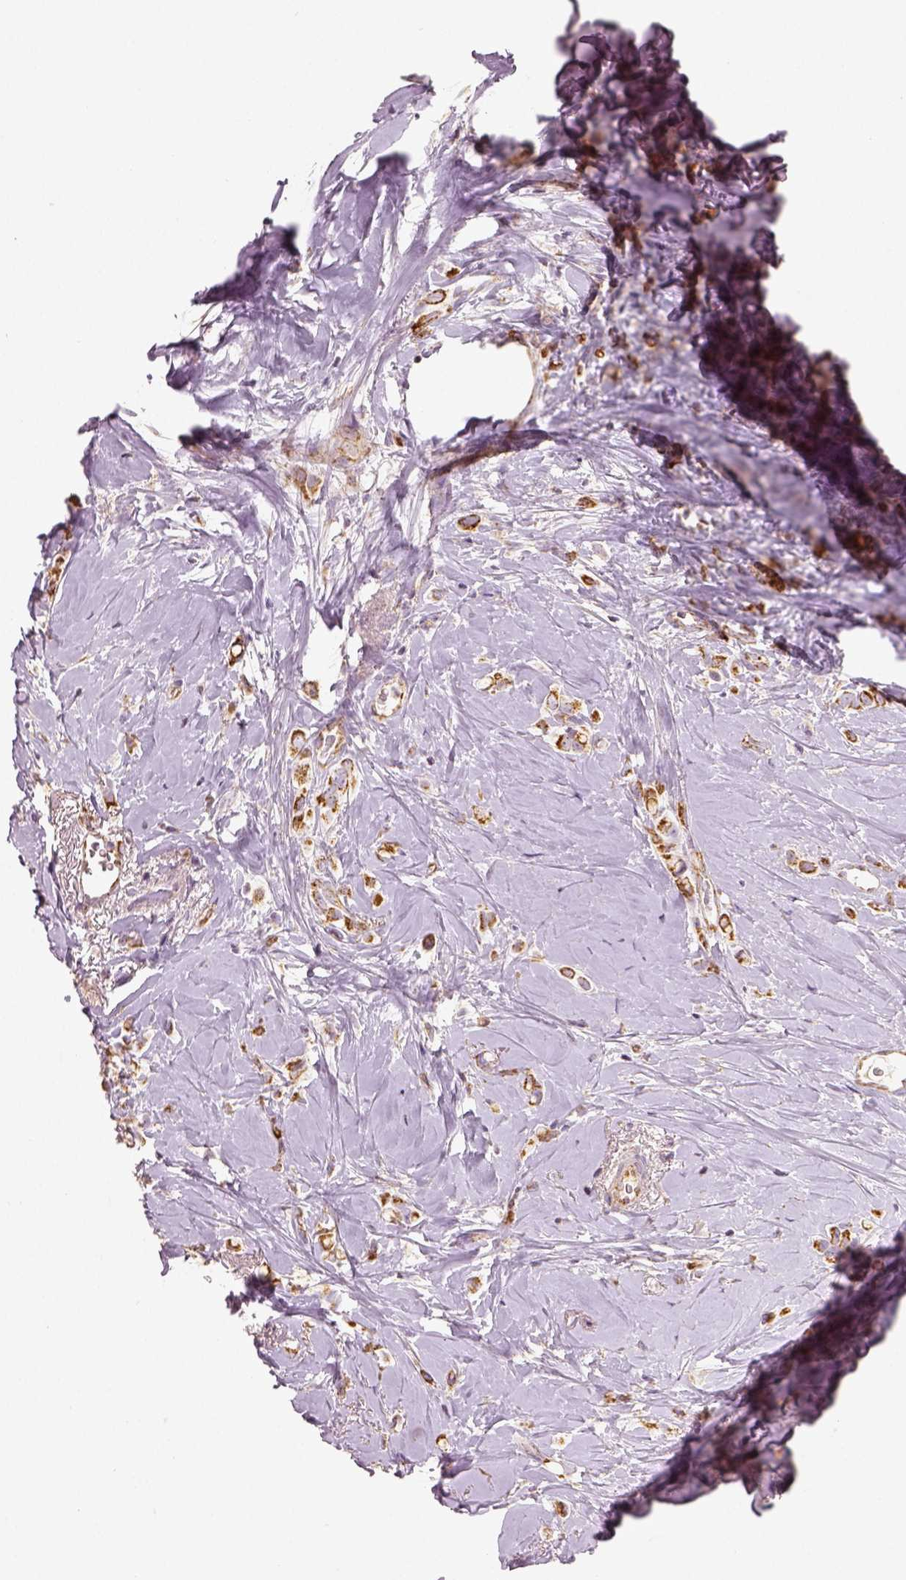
{"staining": {"intensity": "strong", "quantity": ">75%", "location": "cytoplasmic/membranous"}, "tissue": "breast cancer", "cell_type": "Tumor cells", "image_type": "cancer", "snomed": [{"axis": "morphology", "description": "Lobular carcinoma"}, {"axis": "topography", "description": "Breast"}], "caption": "Protein staining by immunohistochemistry reveals strong cytoplasmic/membranous expression in approximately >75% of tumor cells in breast cancer (lobular carcinoma).", "gene": "PGAM5", "patient": {"sex": "female", "age": 66}}